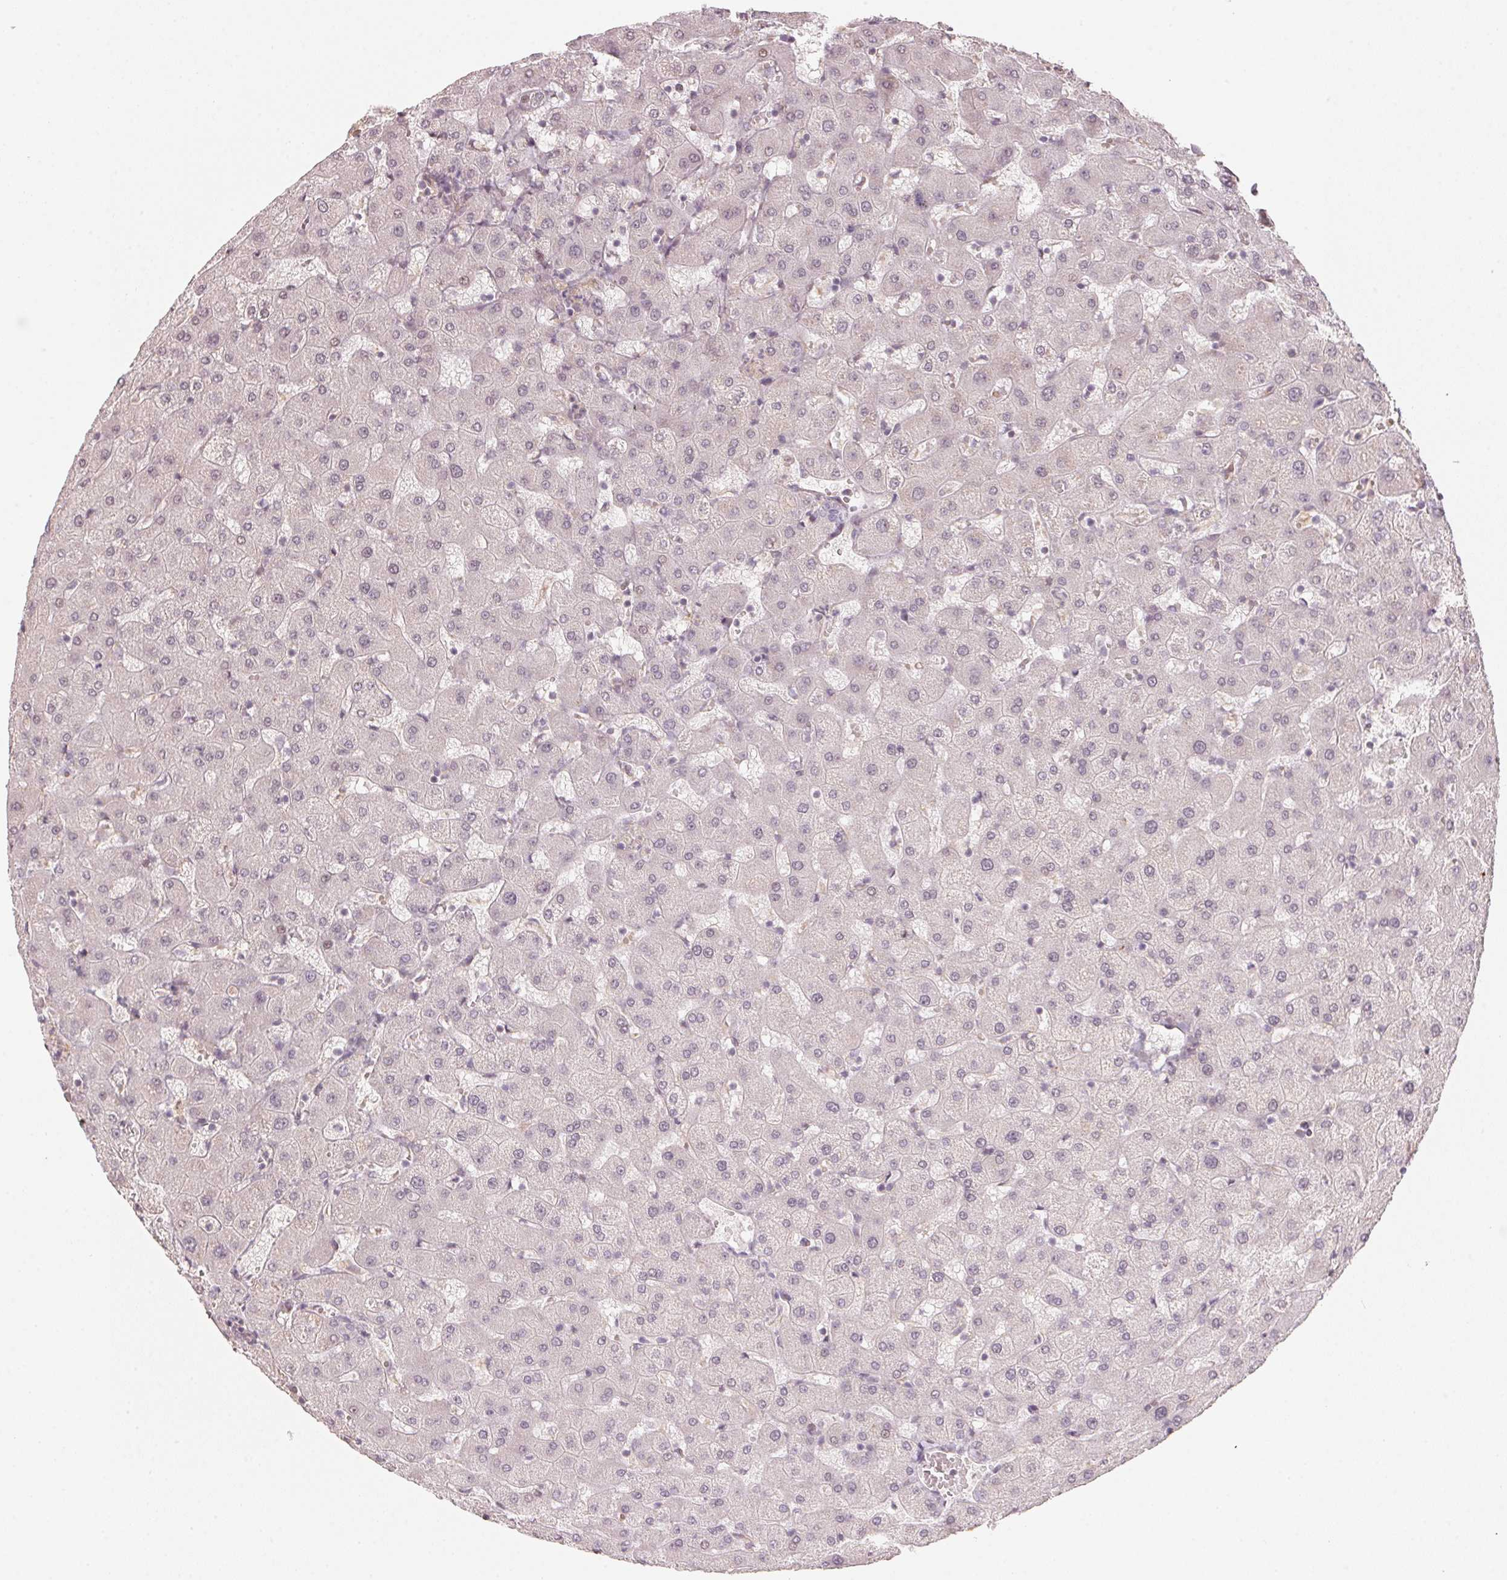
{"staining": {"intensity": "negative", "quantity": "none", "location": "none"}, "tissue": "liver", "cell_type": "Cholangiocytes", "image_type": "normal", "snomed": [{"axis": "morphology", "description": "Normal tissue, NOS"}, {"axis": "topography", "description": "Liver"}], "caption": "This is a image of IHC staining of benign liver, which shows no expression in cholangiocytes. The staining is performed using DAB brown chromogen with nuclei counter-stained in using hematoxylin.", "gene": "FOXR2", "patient": {"sex": "female", "age": 63}}